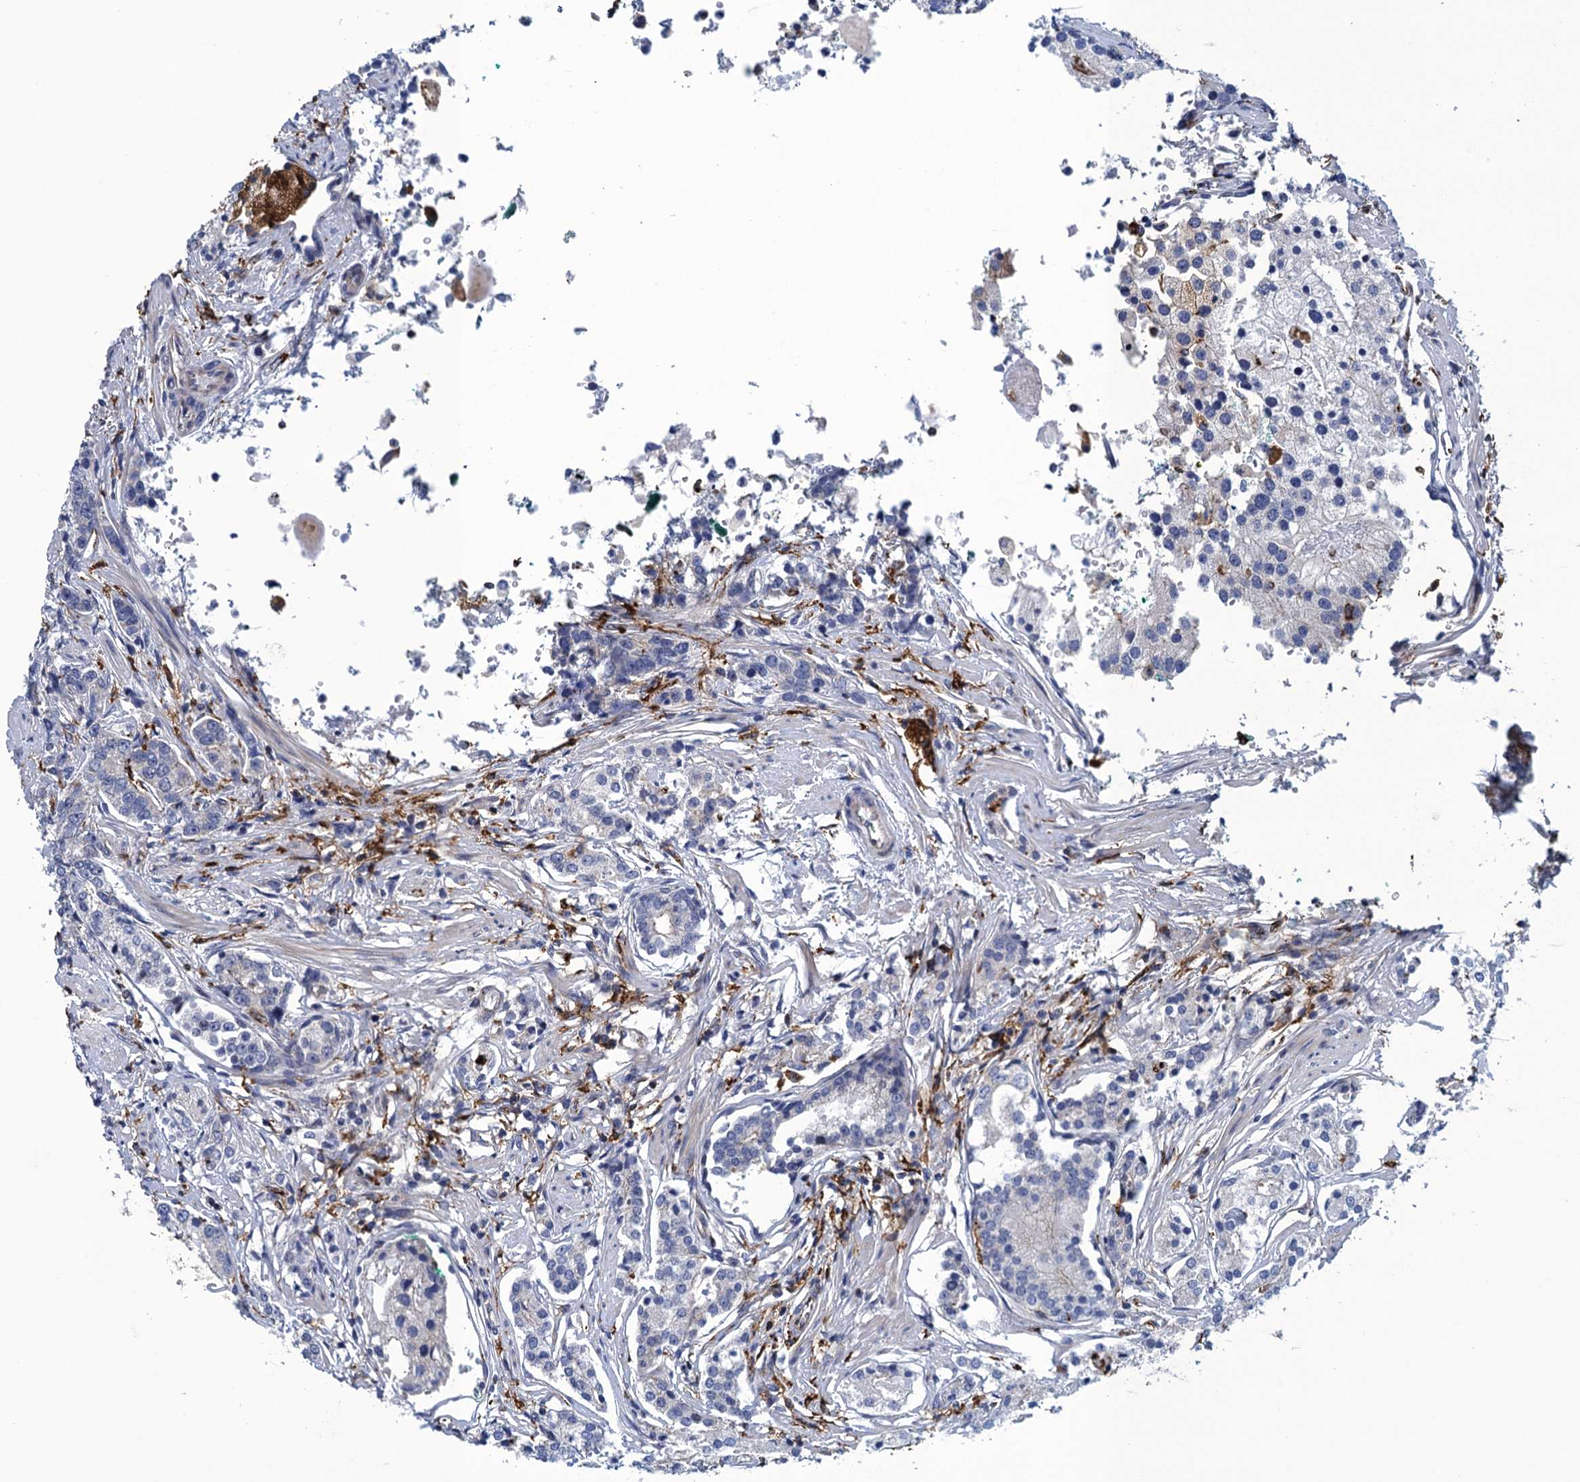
{"staining": {"intensity": "negative", "quantity": "none", "location": "none"}, "tissue": "prostate cancer", "cell_type": "Tumor cells", "image_type": "cancer", "snomed": [{"axis": "morphology", "description": "Adenocarcinoma, High grade"}, {"axis": "topography", "description": "Prostate"}], "caption": "The histopathology image demonstrates no staining of tumor cells in adenocarcinoma (high-grade) (prostate).", "gene": "DNHD1", "patient": {"sex": "male", "age": 69}}